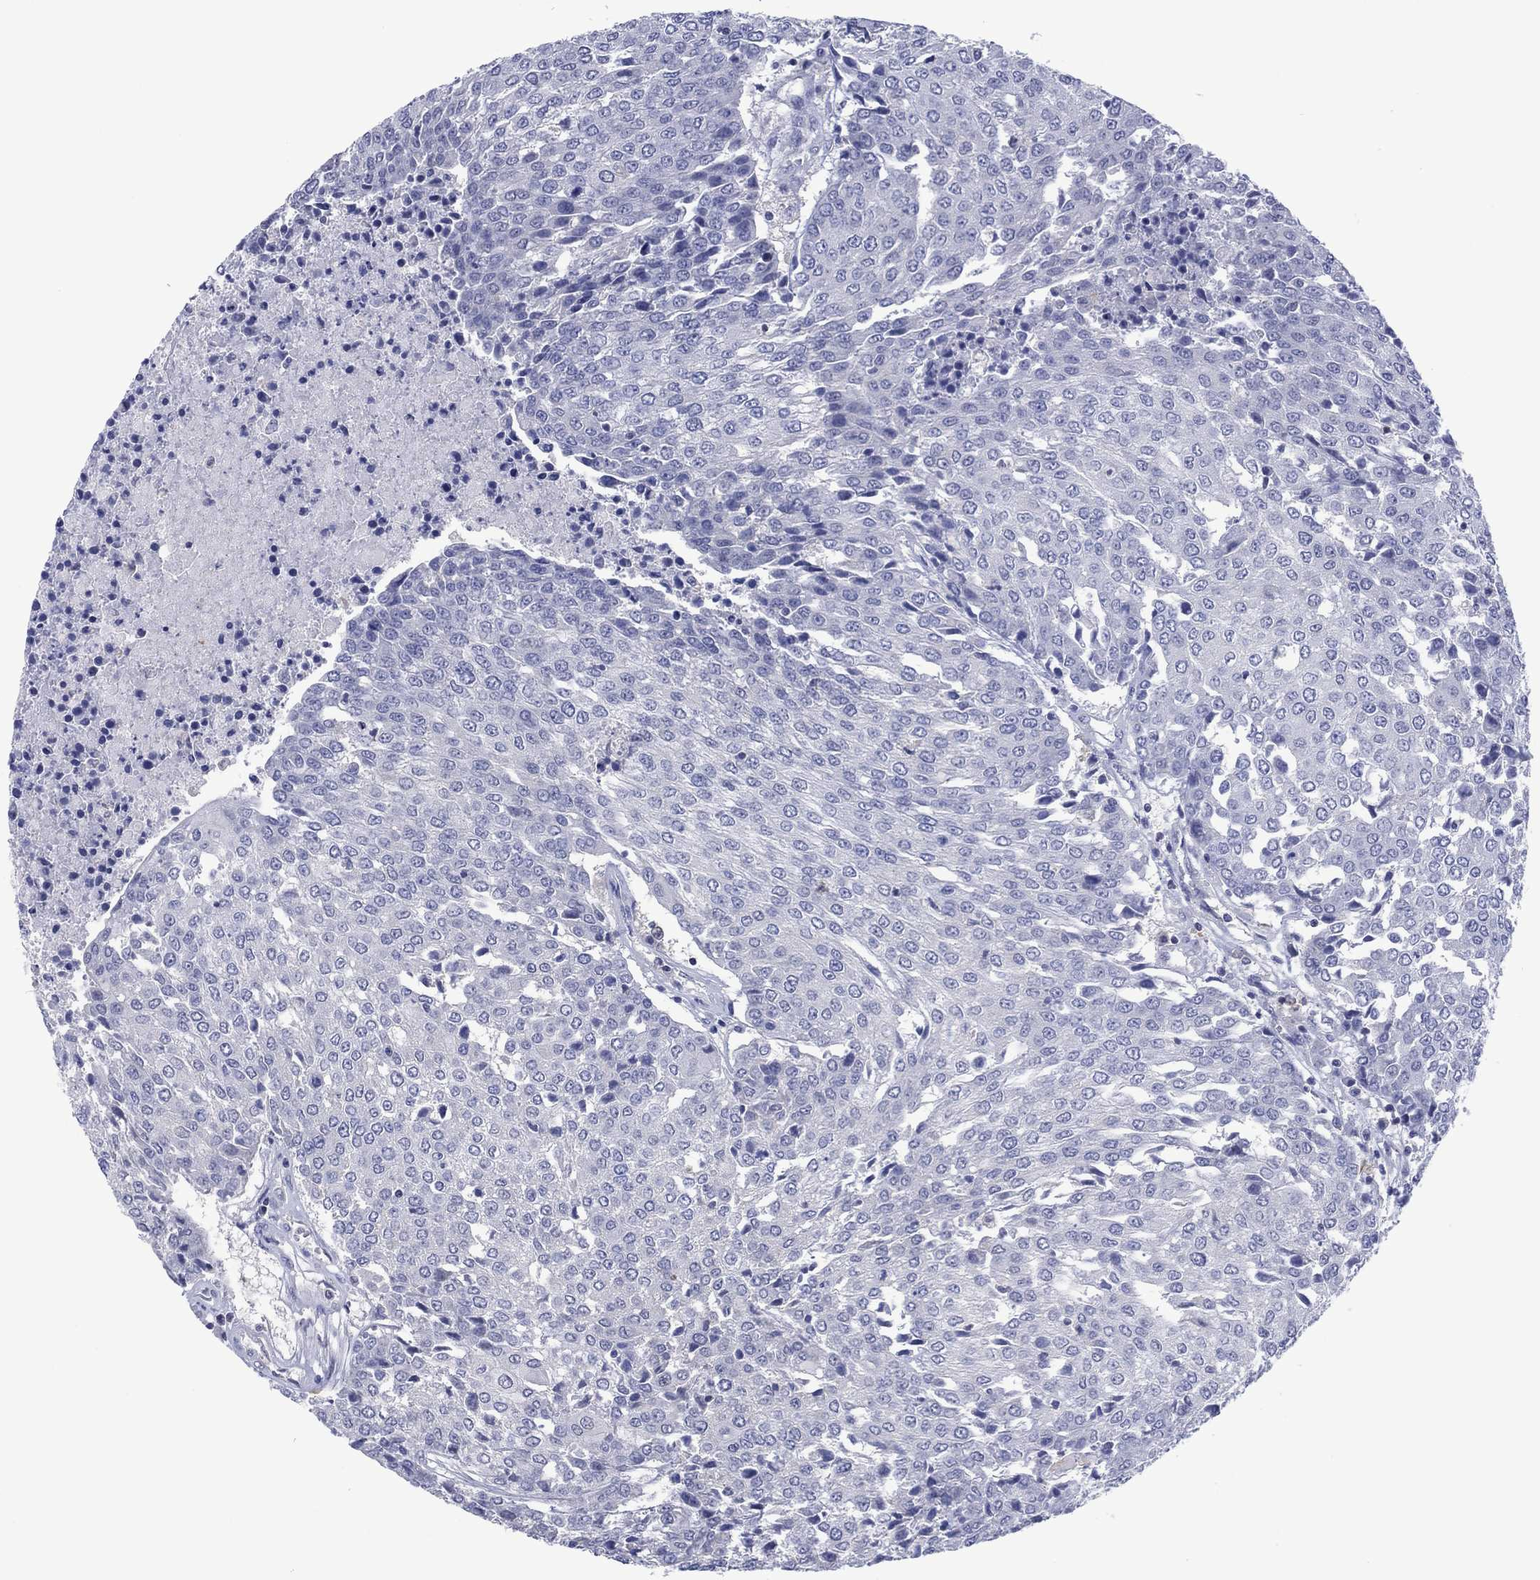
{"staining": {"intensity": "negative", "quantity": "none", "location": "none"}, "tissue": "urothelial cancer", "cell_type": "Tumor cells", "image_type": "cancer", "snomed": [{"axis": "morphology", "description": "Urothelial carcinoma, High grade"}, {"axis": "topography", "description": "Urinary bladder"}], "caption": "Human urothelial cancer stained for a protein using immunohistochemistry (IHC) demonstrates no staining in tumor cells.", "gene": "FER1L6", "patient": {"sex": "female", "age": 85}}